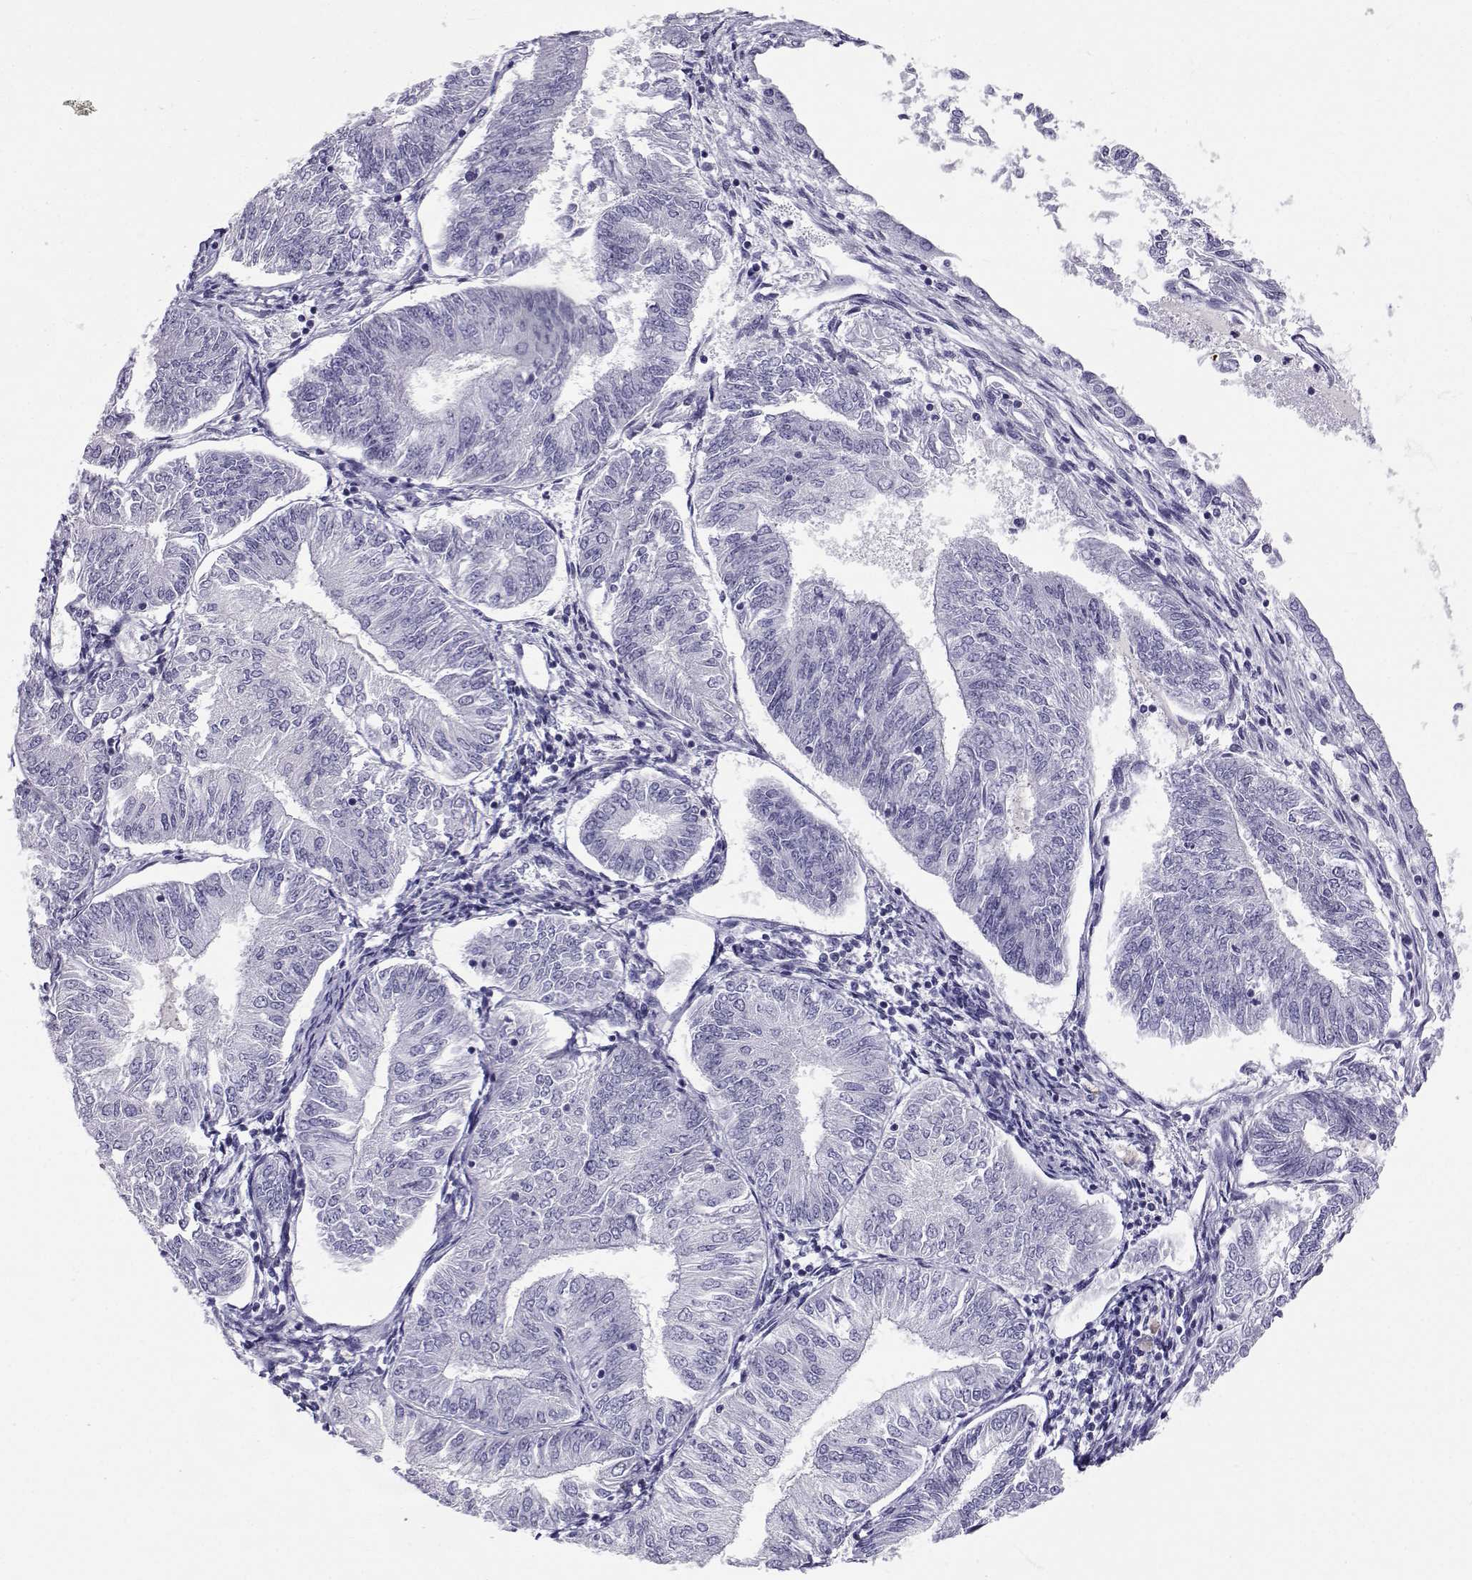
{"staining": {"intensity": "negative", "quantity": "none", "location": "none"}, "tissue": "endometrial cancer", "cell_type": "Tumor cells", "image_type": "cancer", "snomed": [{"axis": "morphology", "description": "Adenocarcinoma, NOS"}, {"axis": "topography", "description": "Endometrium"}], "caption": "Immunohistochemistry (IHC) histopathology image of neoplastic tissue: endometrial cancer stained with DAB reveals no significant protein staining in tumor cells. The staining is performed using DAB brown chromogen with nuclei counter-stained in using hematoxylin.", "gene": "SLC6A3", "patient": {"sex": "female", "age": 58}}